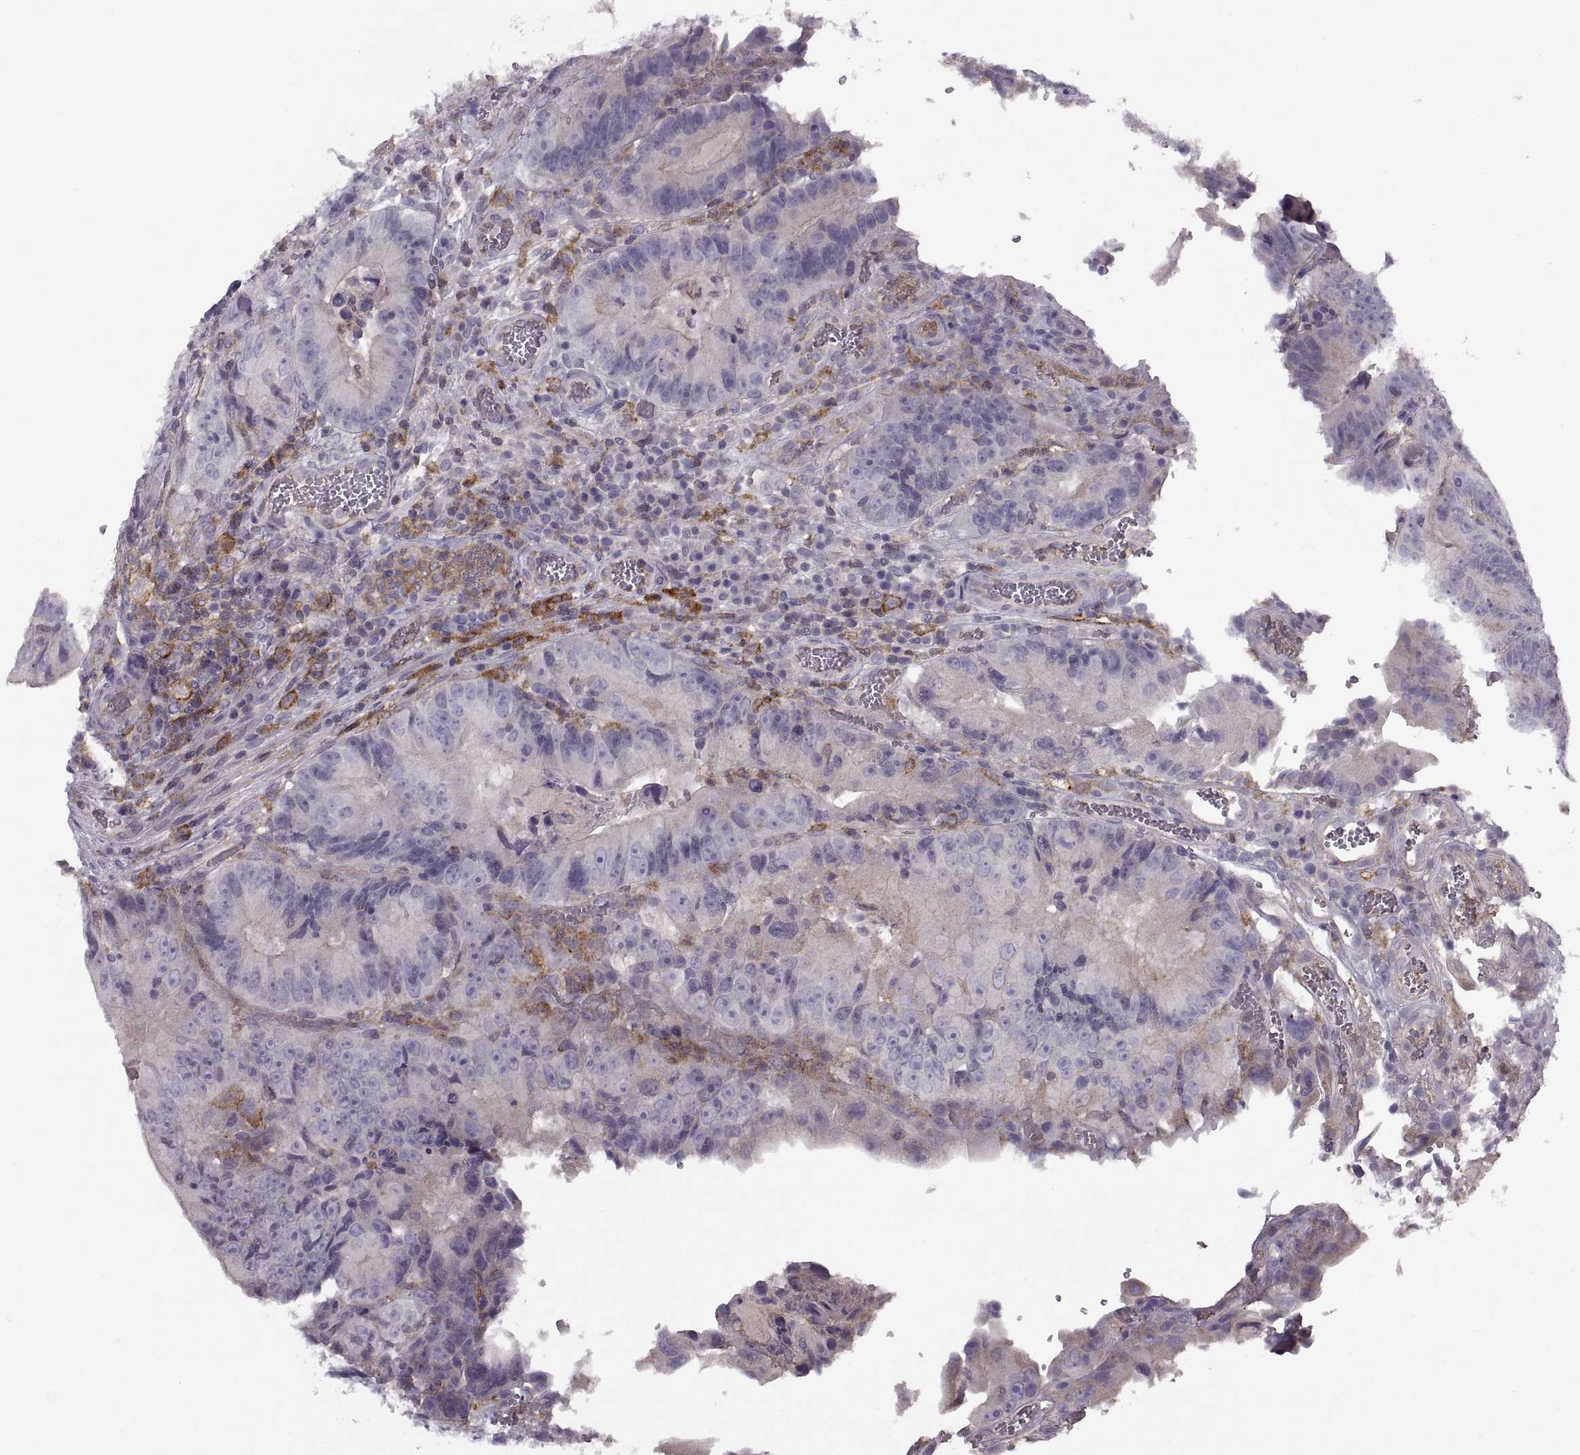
{"staining": {"intensity": "negative", "quantity": "none", "location": "none"}, "tissue": "colorectal cancer", "cell_type": "Tumor cells", "image_type": "cancer", "snomed": [{"axis": "morphology", "description": "Adenocarcinoma, NOS"}, {"axis": "topography", "description": "Colon"}], "caption": "A high-resolution micrograph shows immunohistochemistry (IHC) staining of colorectal adenocarcinoma, which reveals no significant positivity in tumor cells.", "gene": "RALB", "patient": {"sex": "female", "age": 86}}